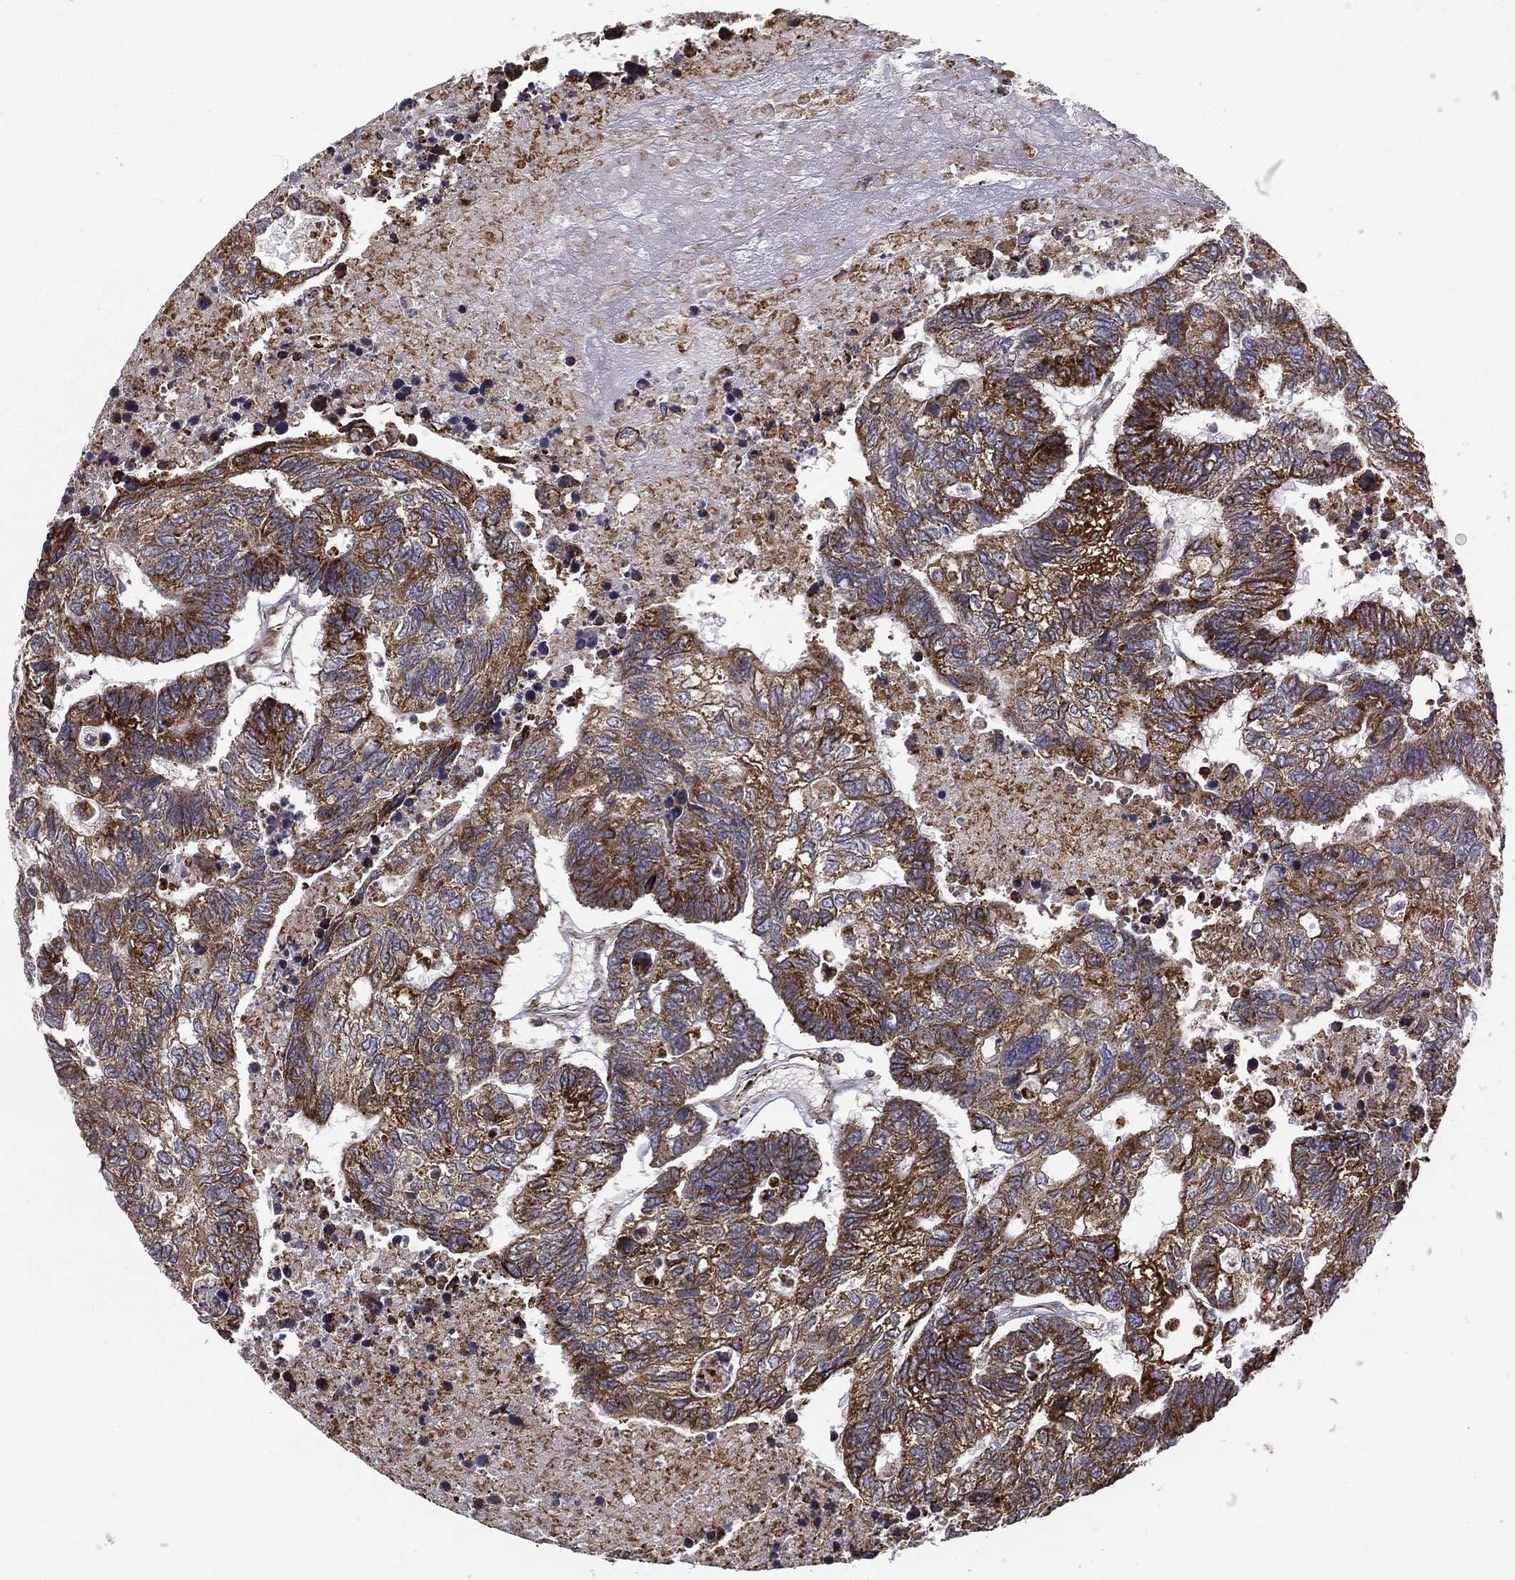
{"staining": {"intensity": "strong", "quantity": ">75%", "location": "cytoplasmic/membranous"}, "tissue": "colorectal cancer", "cell_type": "Tumor cells", "image_type": "cancer", "snomed": [{"axis": "morphology", "description": "Adenocarcinoma, NOS"}, {"axis": "topography", "description": "Colon"}], "caption": "Adenocarcinoma (colorectal) tissue demonstrates strong cytoplasmic/membranous positivity in about >75% of tumor cells", "gene": "MT-CYB", "patient": {"sex": "female", "age": 48}}